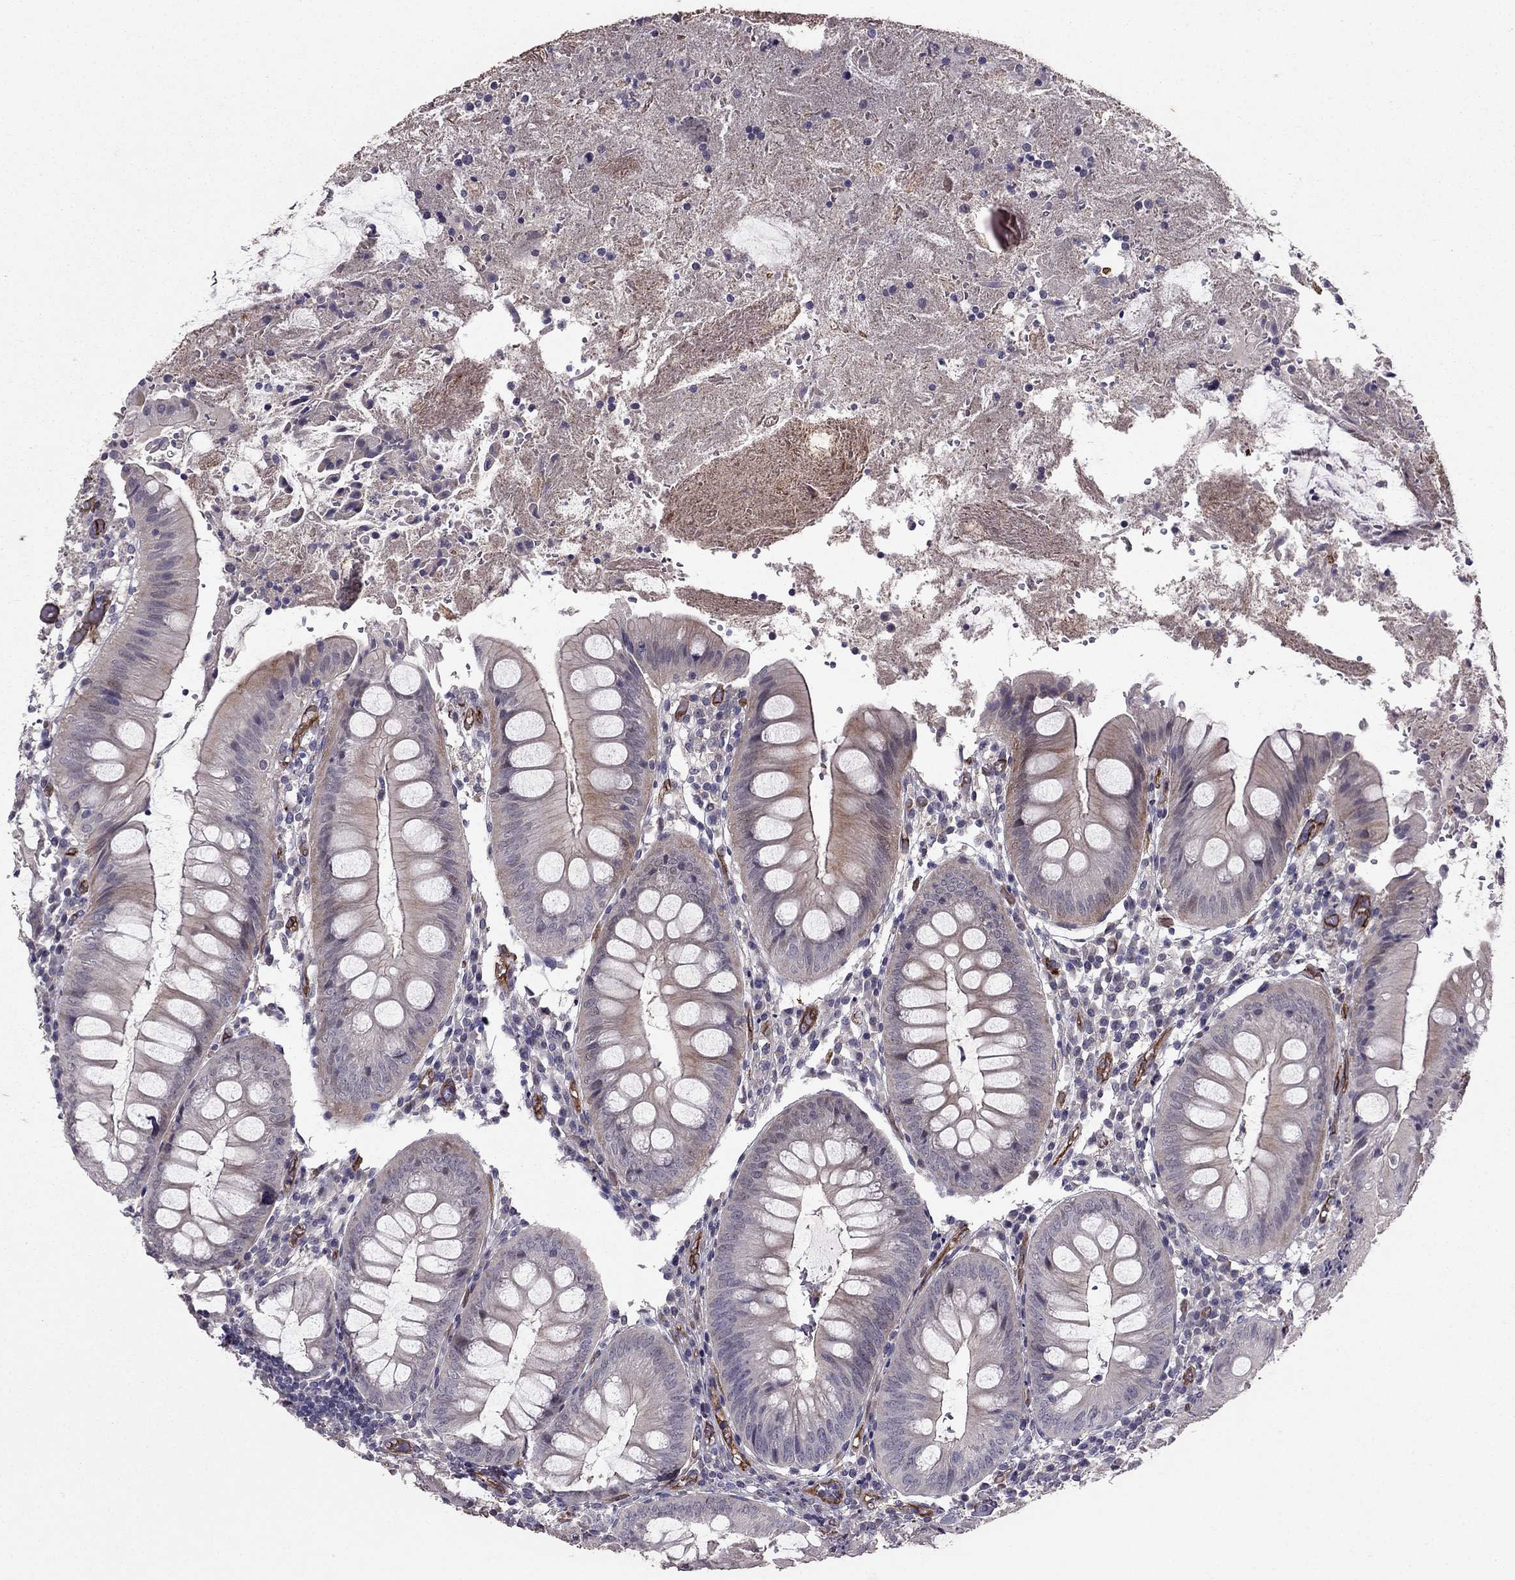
{"staining": {"intensity": "moderate", "quantity": "<25%", "location": "cytoplasmic/membranous"}, "tissue": "appendix", "cell_type": "Glandular cells", "image_type": "normal", "snomed": [{"axis": "morphology", "description": "Normal tissue, NOS"}, {"axis": "morphology", "description": "Inflammation, NOS"}, {"axis": "topography", "description": "Appendix"}], "caption": "Immunohistochemical staining of unremarkable appendix reveals low levels of moderate cytoplasmic/membranous expression in about <25% of glandular cells.", "gene": "RASIP1", "patient": {"sex": "male", "age": 16}}